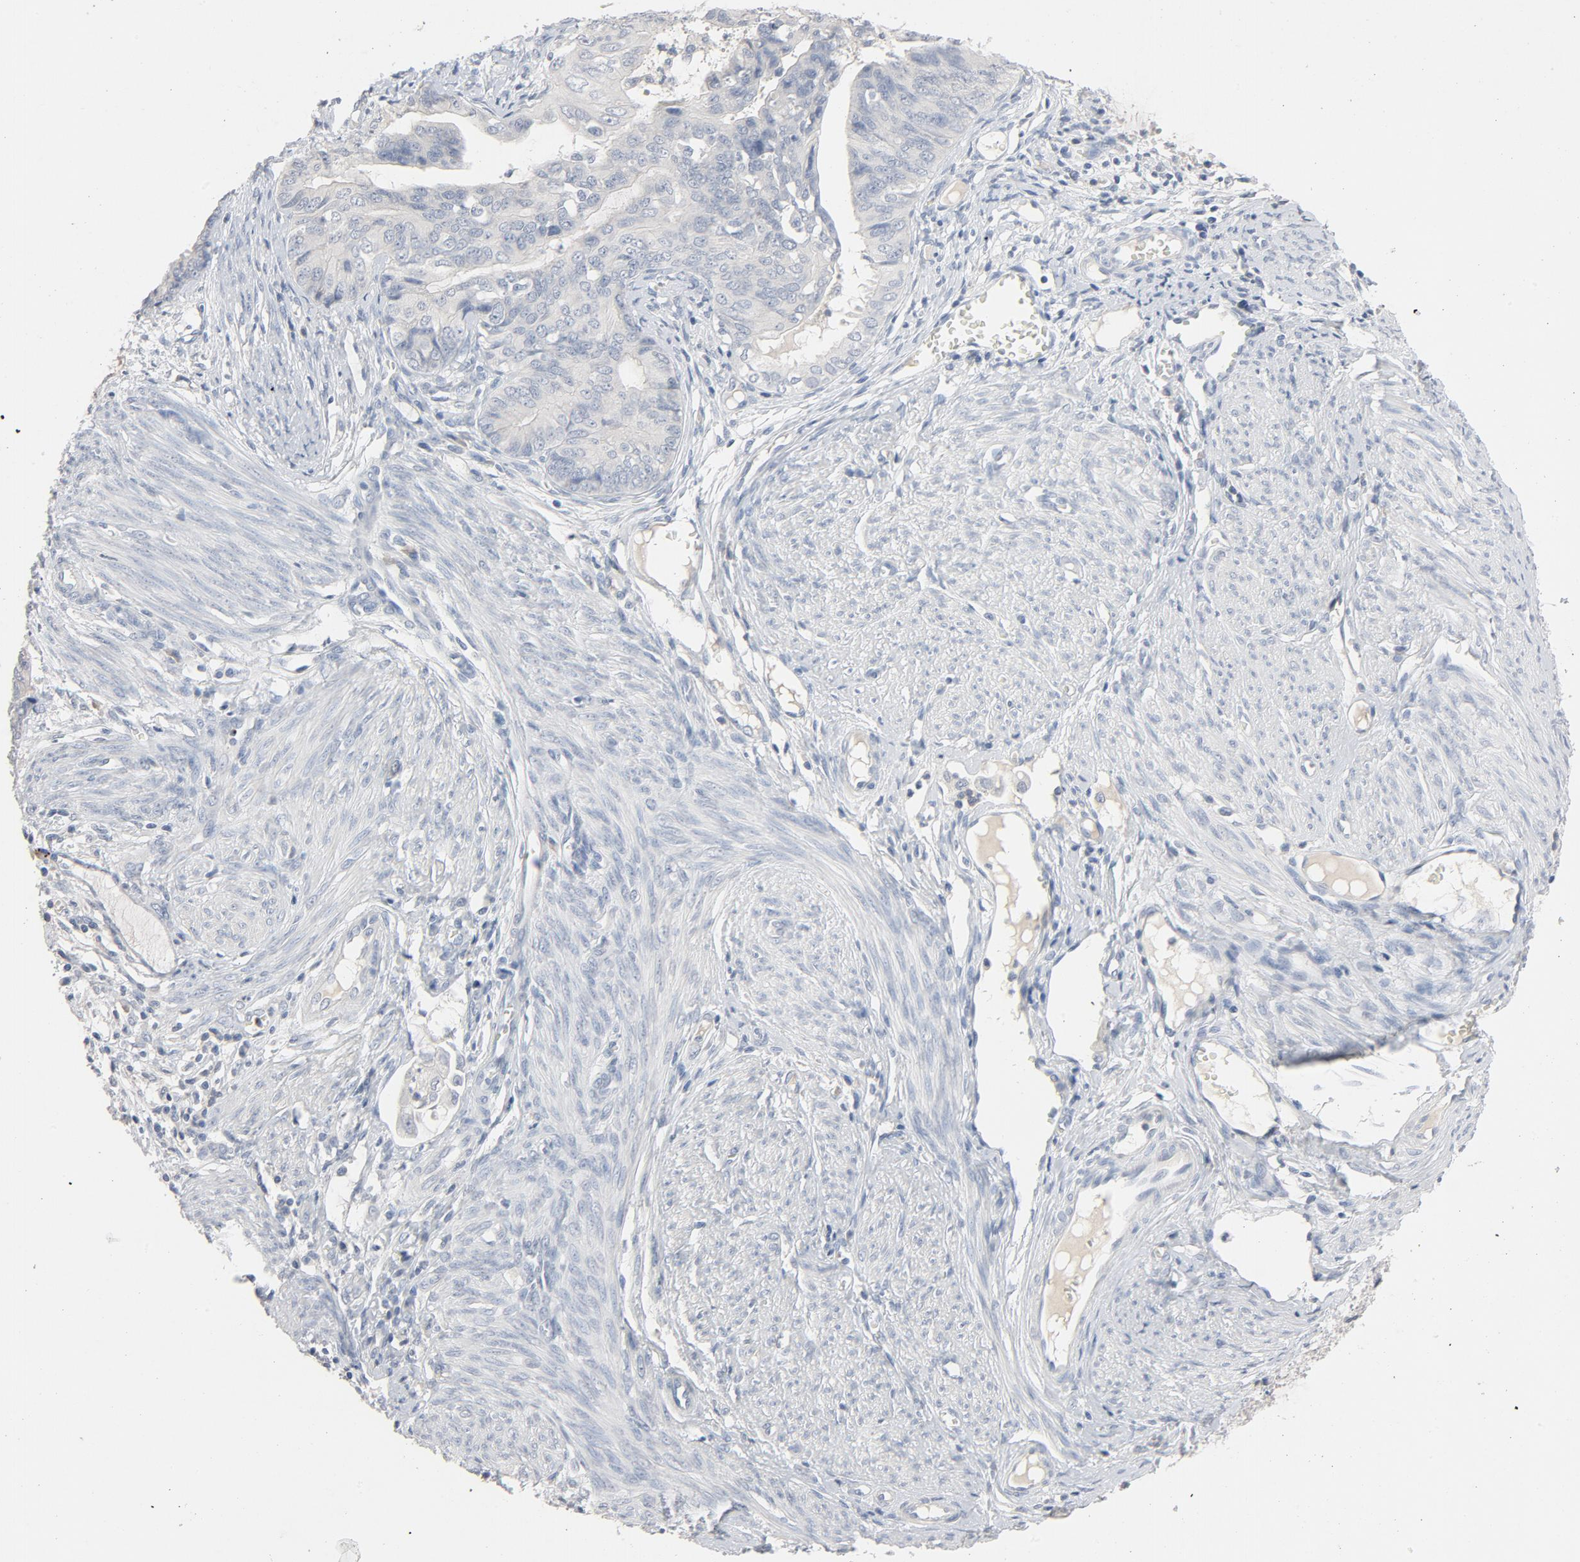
{"staining": {"intensity": "negative", "quantity": "none", "location": "none"}, "tissue": "endometrial cancer", "cell_type": "Tumor cells", "image_type": "cancer", "snomed": [{"axis": "morphology", "description": "Adenocarcinoma, NOS"}, {"axis": "topography", "description": "Endometrium"}], "caption": "Endometrial adenocarcinoma stained for a protein using IHC reveals no staining tumor cells.", "gene": "ZCCHC13", "patient": {"sex": "female", "age": 75}}